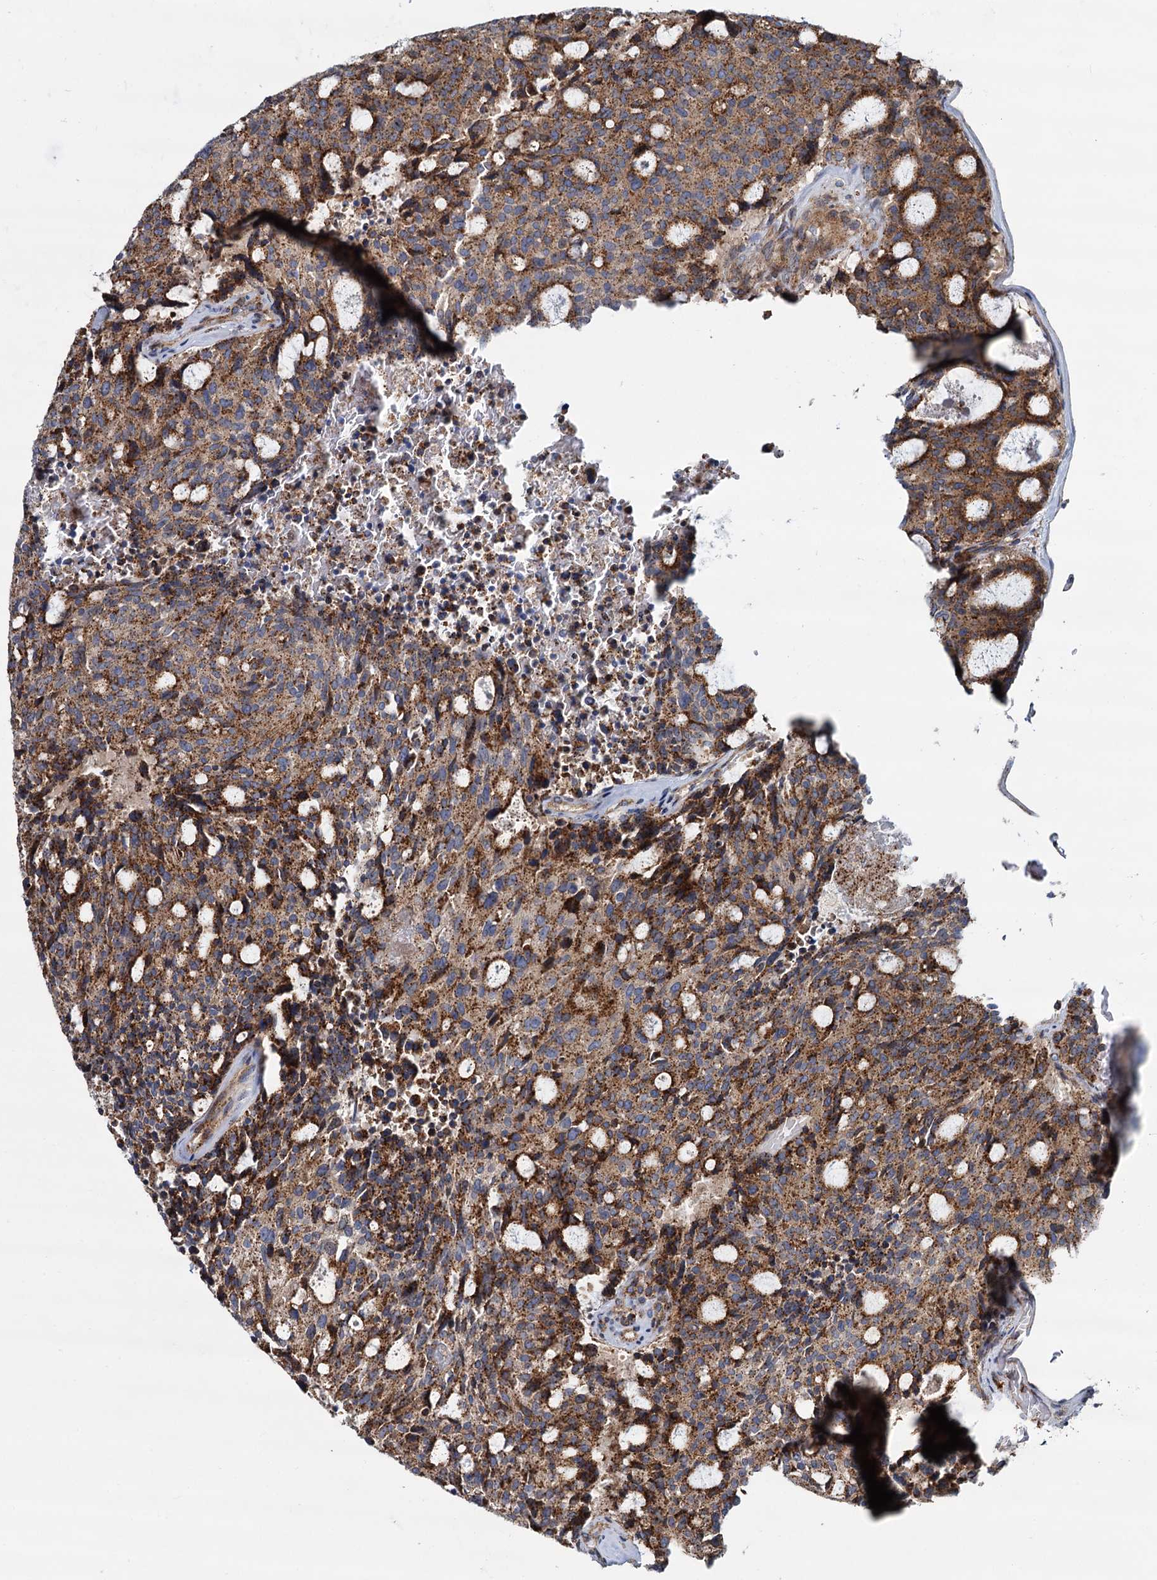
{"staining": {"intensity": "strong", "quantity": ">75%", "location": "cytoplasmic/membranous"}, "tissue": "carcinoid", "cell_type": "Tumor cells", "image_type": "cancer", "snomed": [{"axis": "morphology", "description": "Carcinoid, malignant, NOS"}, {"axis": "topography", "description": "Pancreas"}], "caption": "Tumor cells exhibit high levels of strong cytoplasmic/membranous staining in about >75% of cells in carcinoid. Nuclei are stained in blue.", "gene": "PSEN1", "patient": {"sex": "female", "age": 54}}